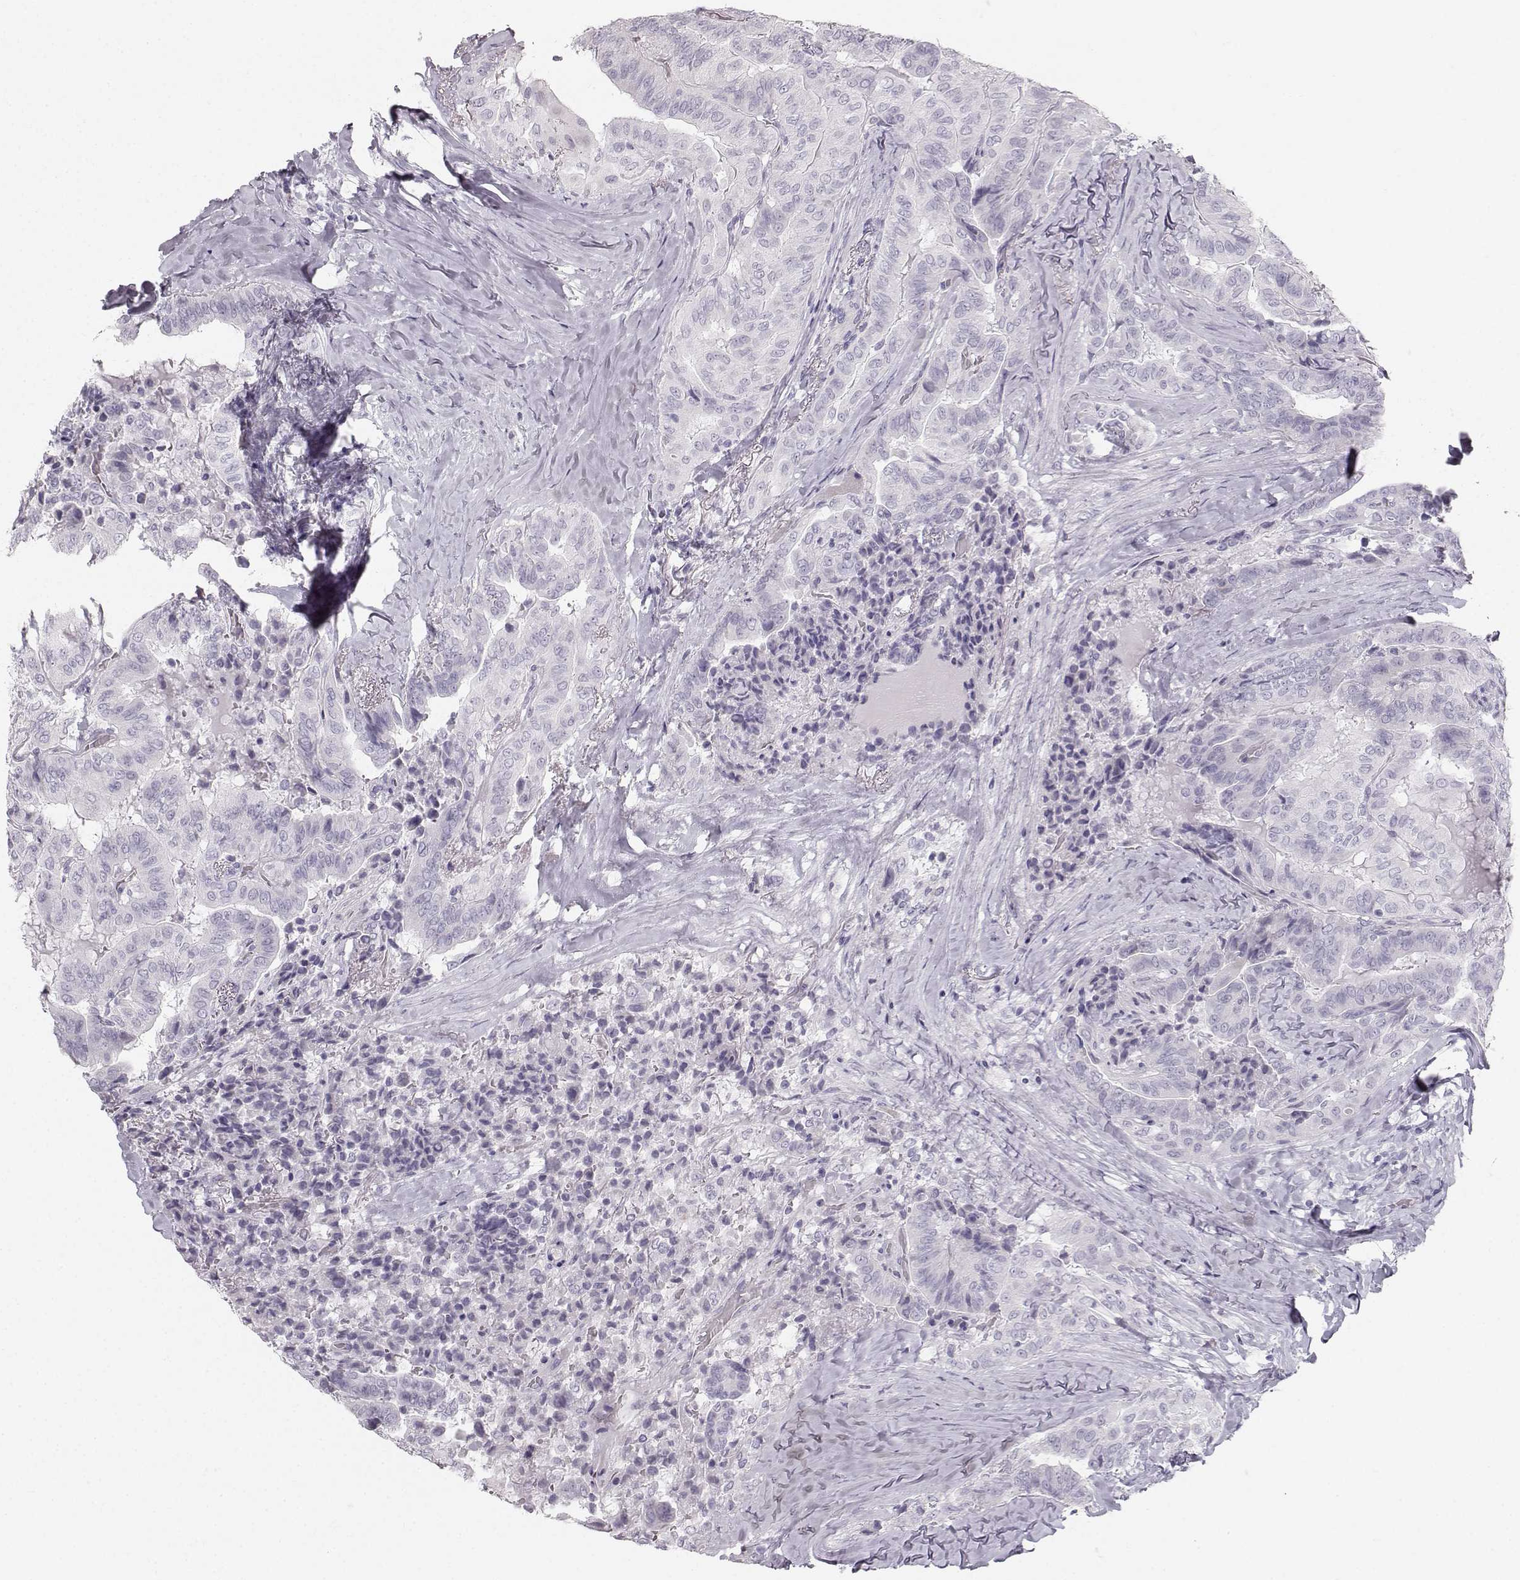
{"staining": {"intensity": "negative", "quantity": "none", "location": "none"}, "tissue": "thyroid cancer", "cell_type": "Tumor cells", "image_type": "cancer", "snomed": [{"axis": "morphology", "description": "Papillary adenocarcinoma, NOS"}, {"axis": "topography", "description": "Thyroid gland"}], "caption": "Tumor cells are negative for brown protein staining in papillary adenocarcinoma (thyroid).", "gene": "CASR", "patient": {"sex": "female", "age": 68}}